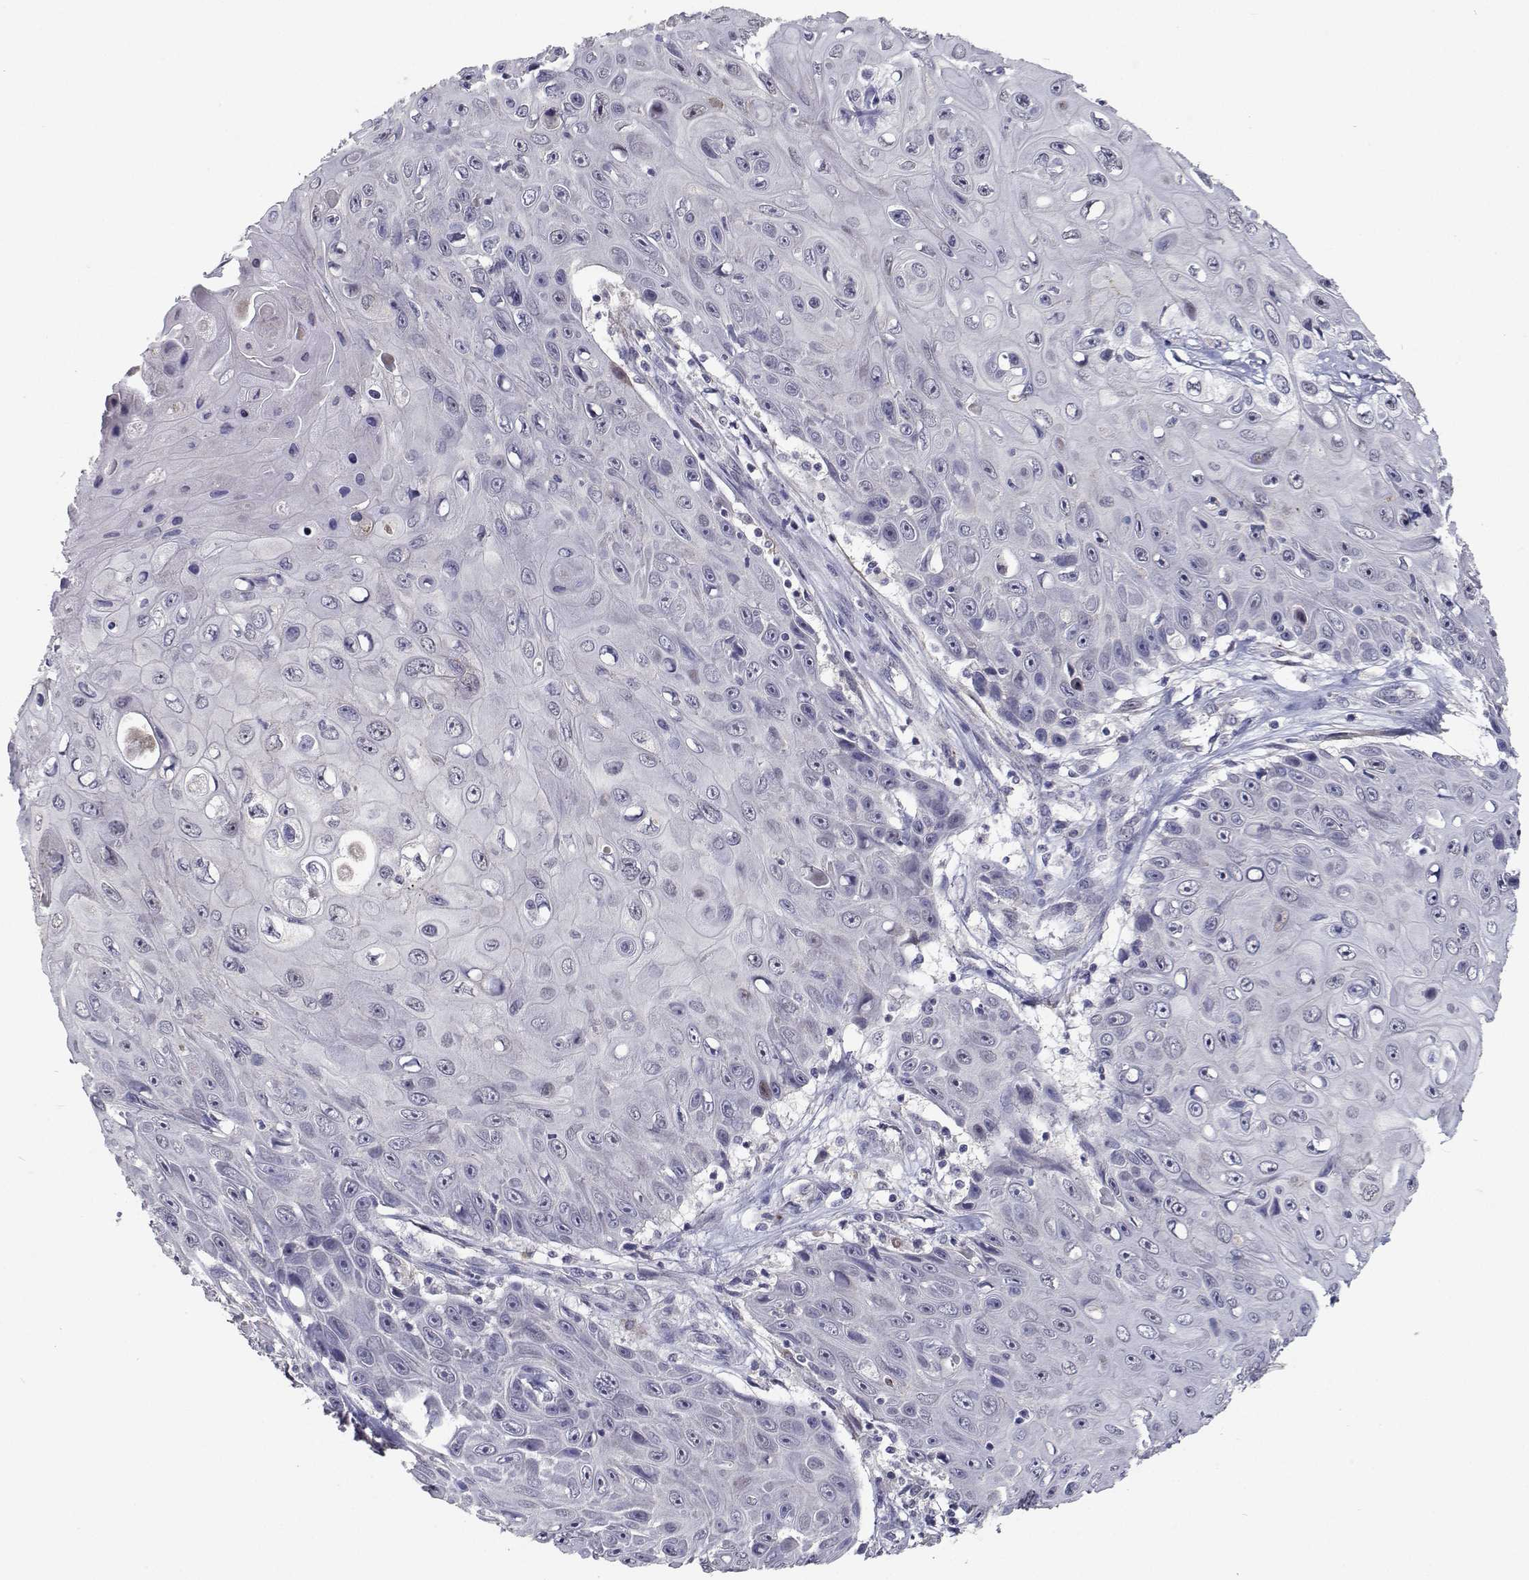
{"staining": {"intensity": "negative", "quantity": "none", "location": "none"}, "tissue": "skin cancer", "cell_type": "Tumor cells", "image_type": "cancer", "snomed": [{"axis": "morphology", "description": "Squamous cell carcinoma, NOS"}, {"axis": "topography", "description": "Skin"}], "caption": "DAB (3,3'-diaminobenzidine) immunohistochemical staining of human skin cancer exhibits no significant expression in tumor cells.", "gene": "RBPJL", "patient": {"sex": "male", "age": 82}}